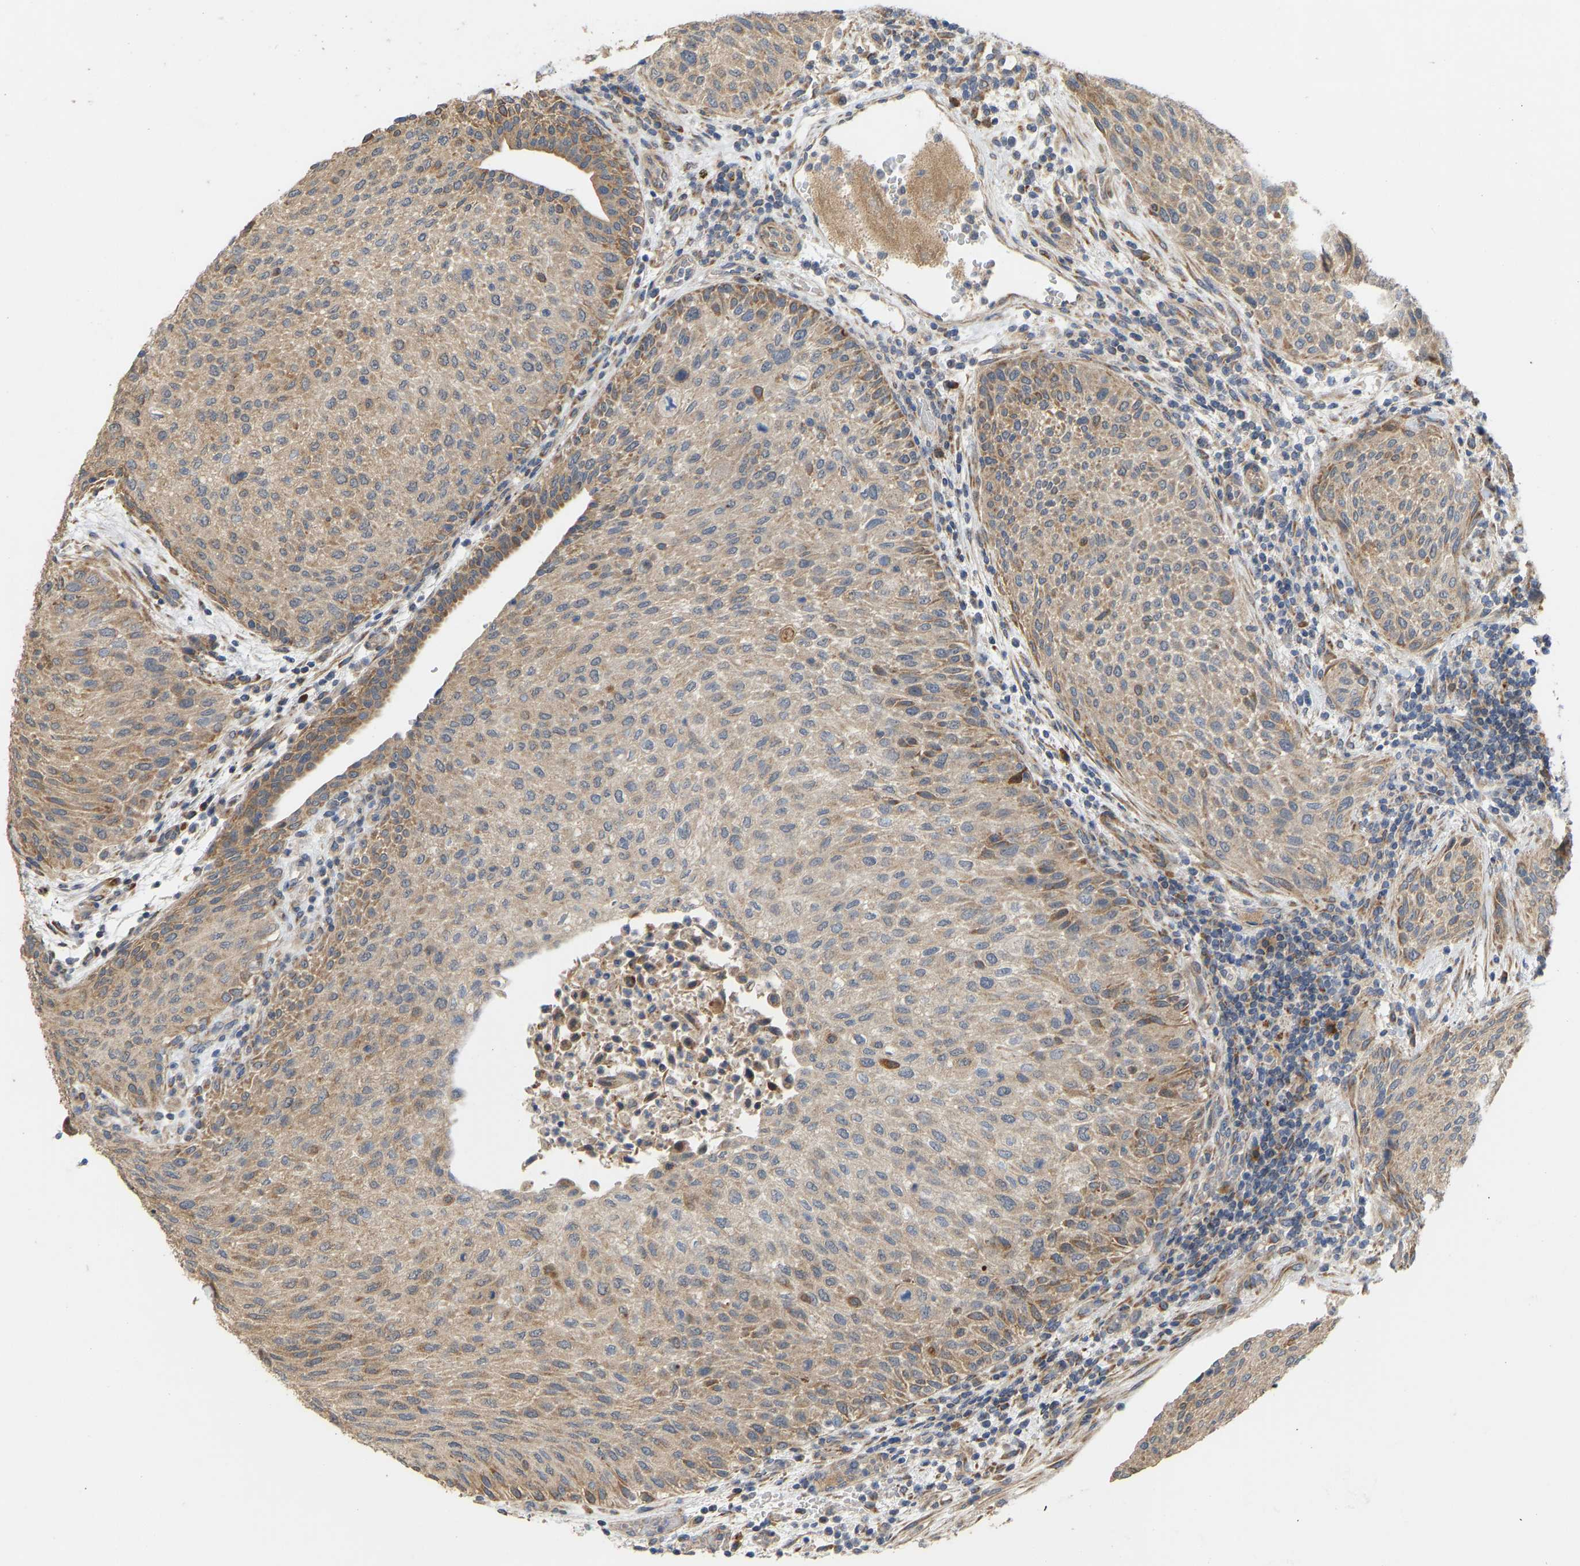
{"staining": {"intensity": "moderate", "quantity": "25%-75%", "location": "cytoplasmic/membranous"}, "tissue": "urothelial cancer", "cell_type": "Tumor cells", "image_type": "cancer", "snomed": [{"axis": "morphology", "description": "Urothelial carcinoma, High grade"}, {"axis": "topography", "description": "Urinary bladder"}], "caption": "This photomicrograph displays urothelial carcinoma (high-grade) stained with IHC to label a protein in brown. The cytoplasmic/membranous of tumor cells show moderate positivity for the protein. Nuclei are counter-stained blue.", "gene": "HACD2", "patient": {"sex": "male", "age": 66}}